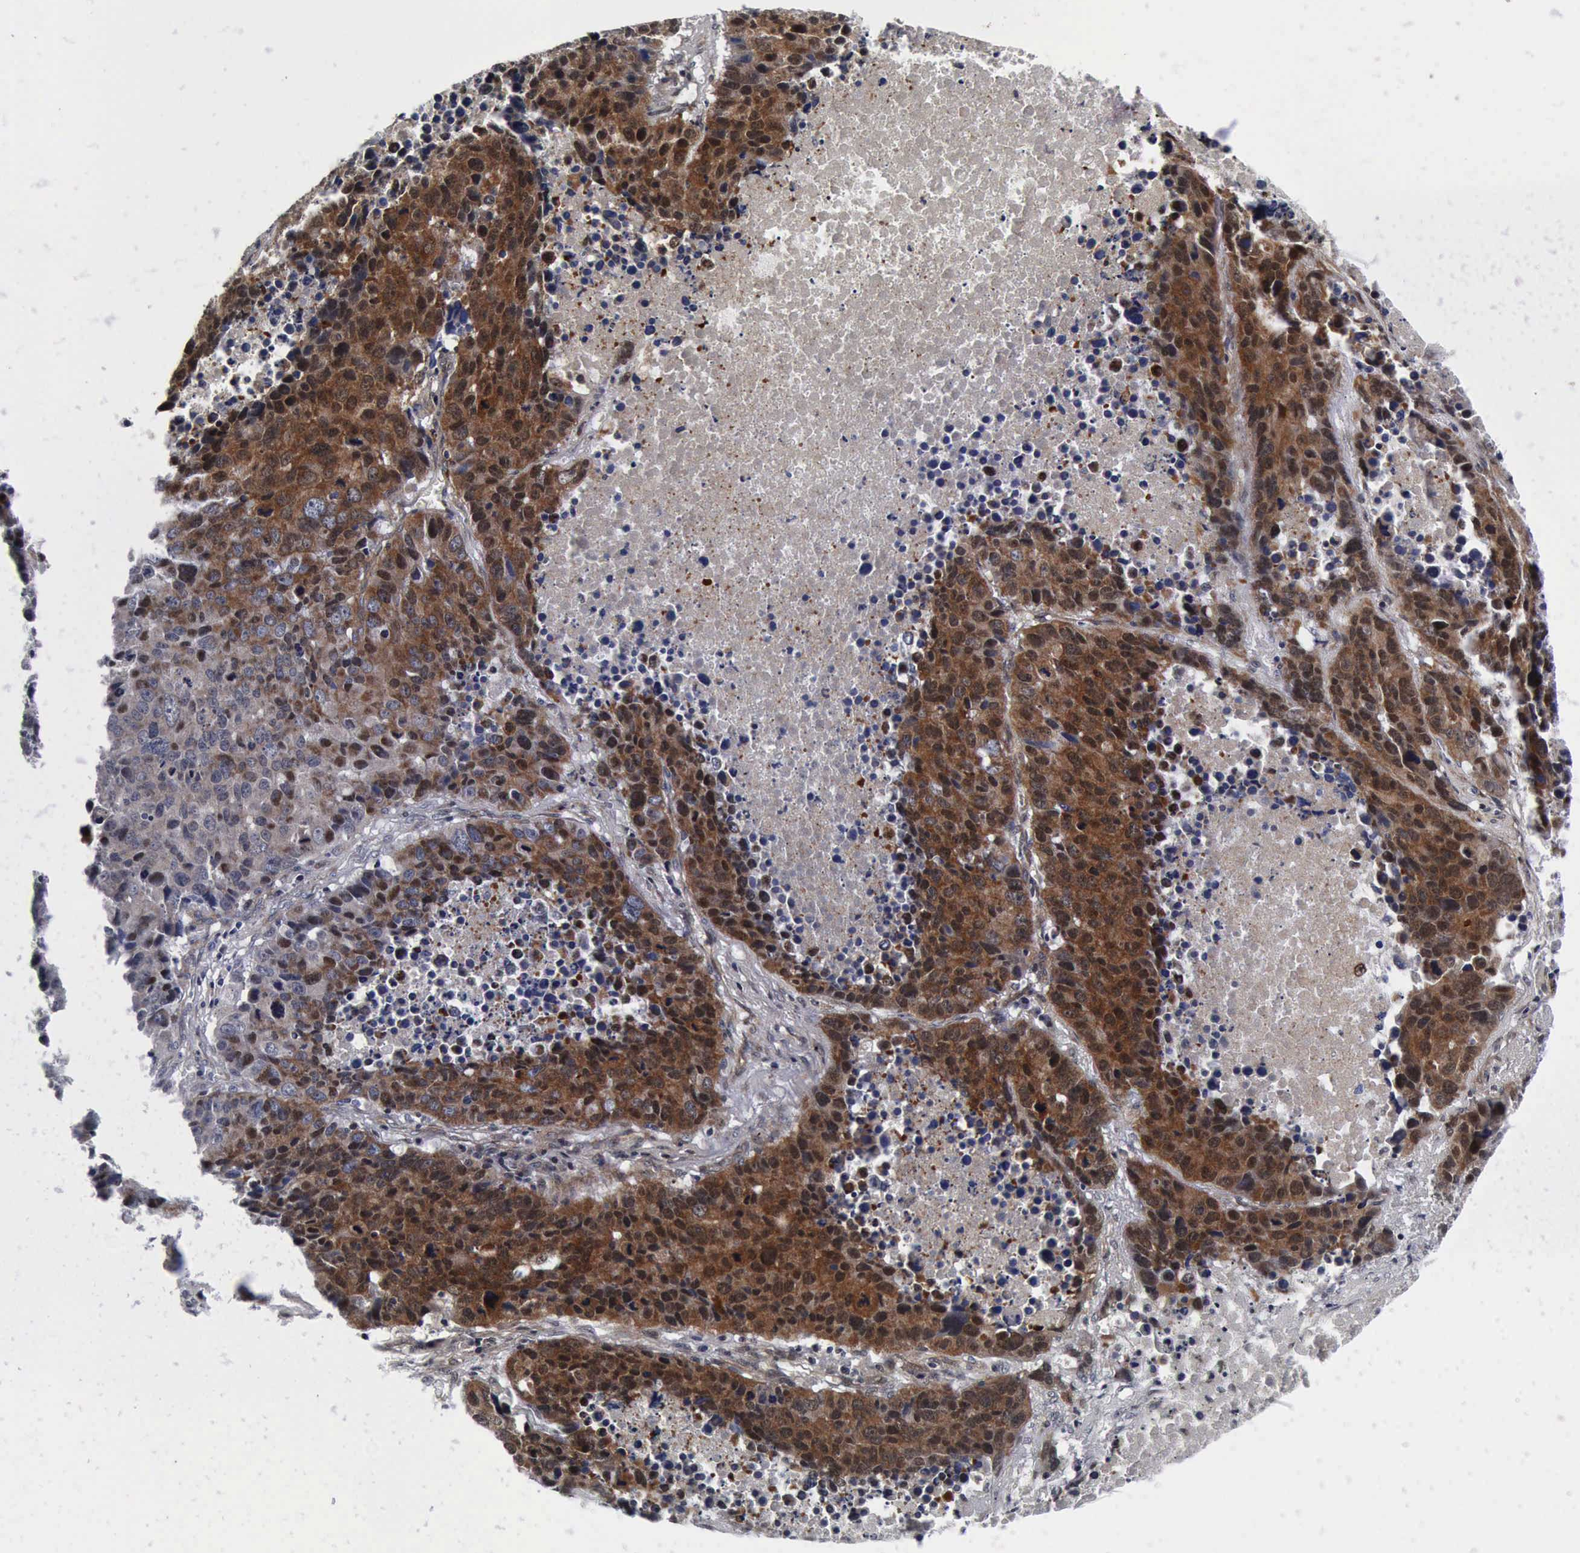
{"staining": {"intensity": "strong", "quantity": ">75%", "location": "cytoplasmic/membranous,nuclear"}, "tissue": "lung cancer", "cell_type": "Tumor cells", "image_type": "cancer", "snomed": [{"axis": "morphology", "description": "Carcinoid, malignant, NOS"}, {"axis": "topography", "description": "Lung"}], "caption": "Immunohistochemical staining of lung cancer demonstrates strong cytoplasmic/membranous and nuclear protein expression in about >75% of tumor cells.", "gene": "UBC", "patient": {"sex": "male", "age": 60}}